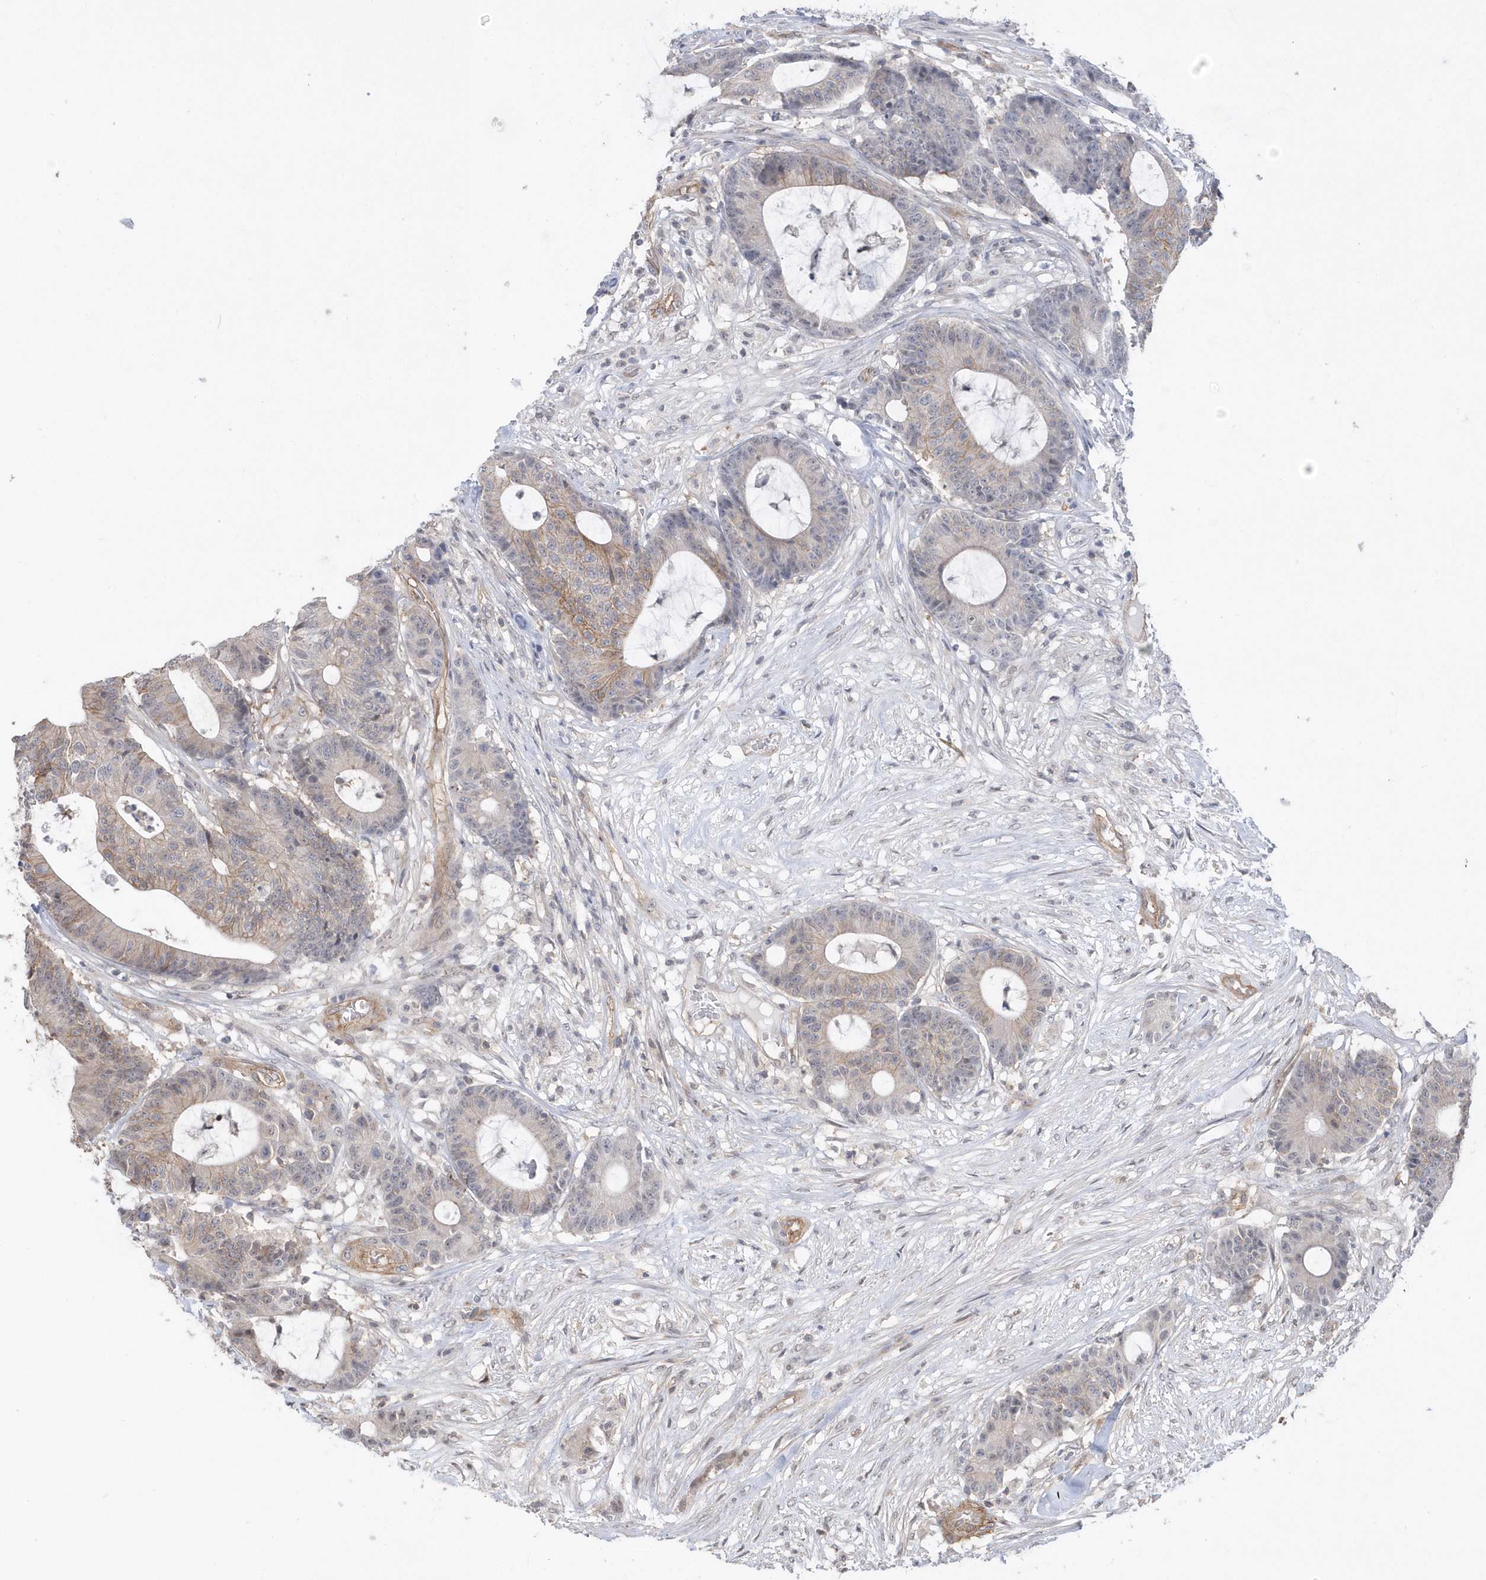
{"staining": {"intensity": "moderate", "quantity": "<25%", "location": "cytoplasmic/membranous"}, "tissue": "colorectal cancer", "cell_type": "Tumor cells", "image_type": "cancer", "snomed": [{"axis": "morphology", "description": "Adenocarcinoma, NOS"}, {"axis": "topography", "description": "Colon"}], "caption": "This photomicrograph exhibits immunohistochemistry staining of adenocarcinoma (colorectal), with low moderate cytoplasmic/membranous staining in approximately <25% of tumor cells.", "gene": "CRIP3", "patient": {"sex": "female", "age": 84}}